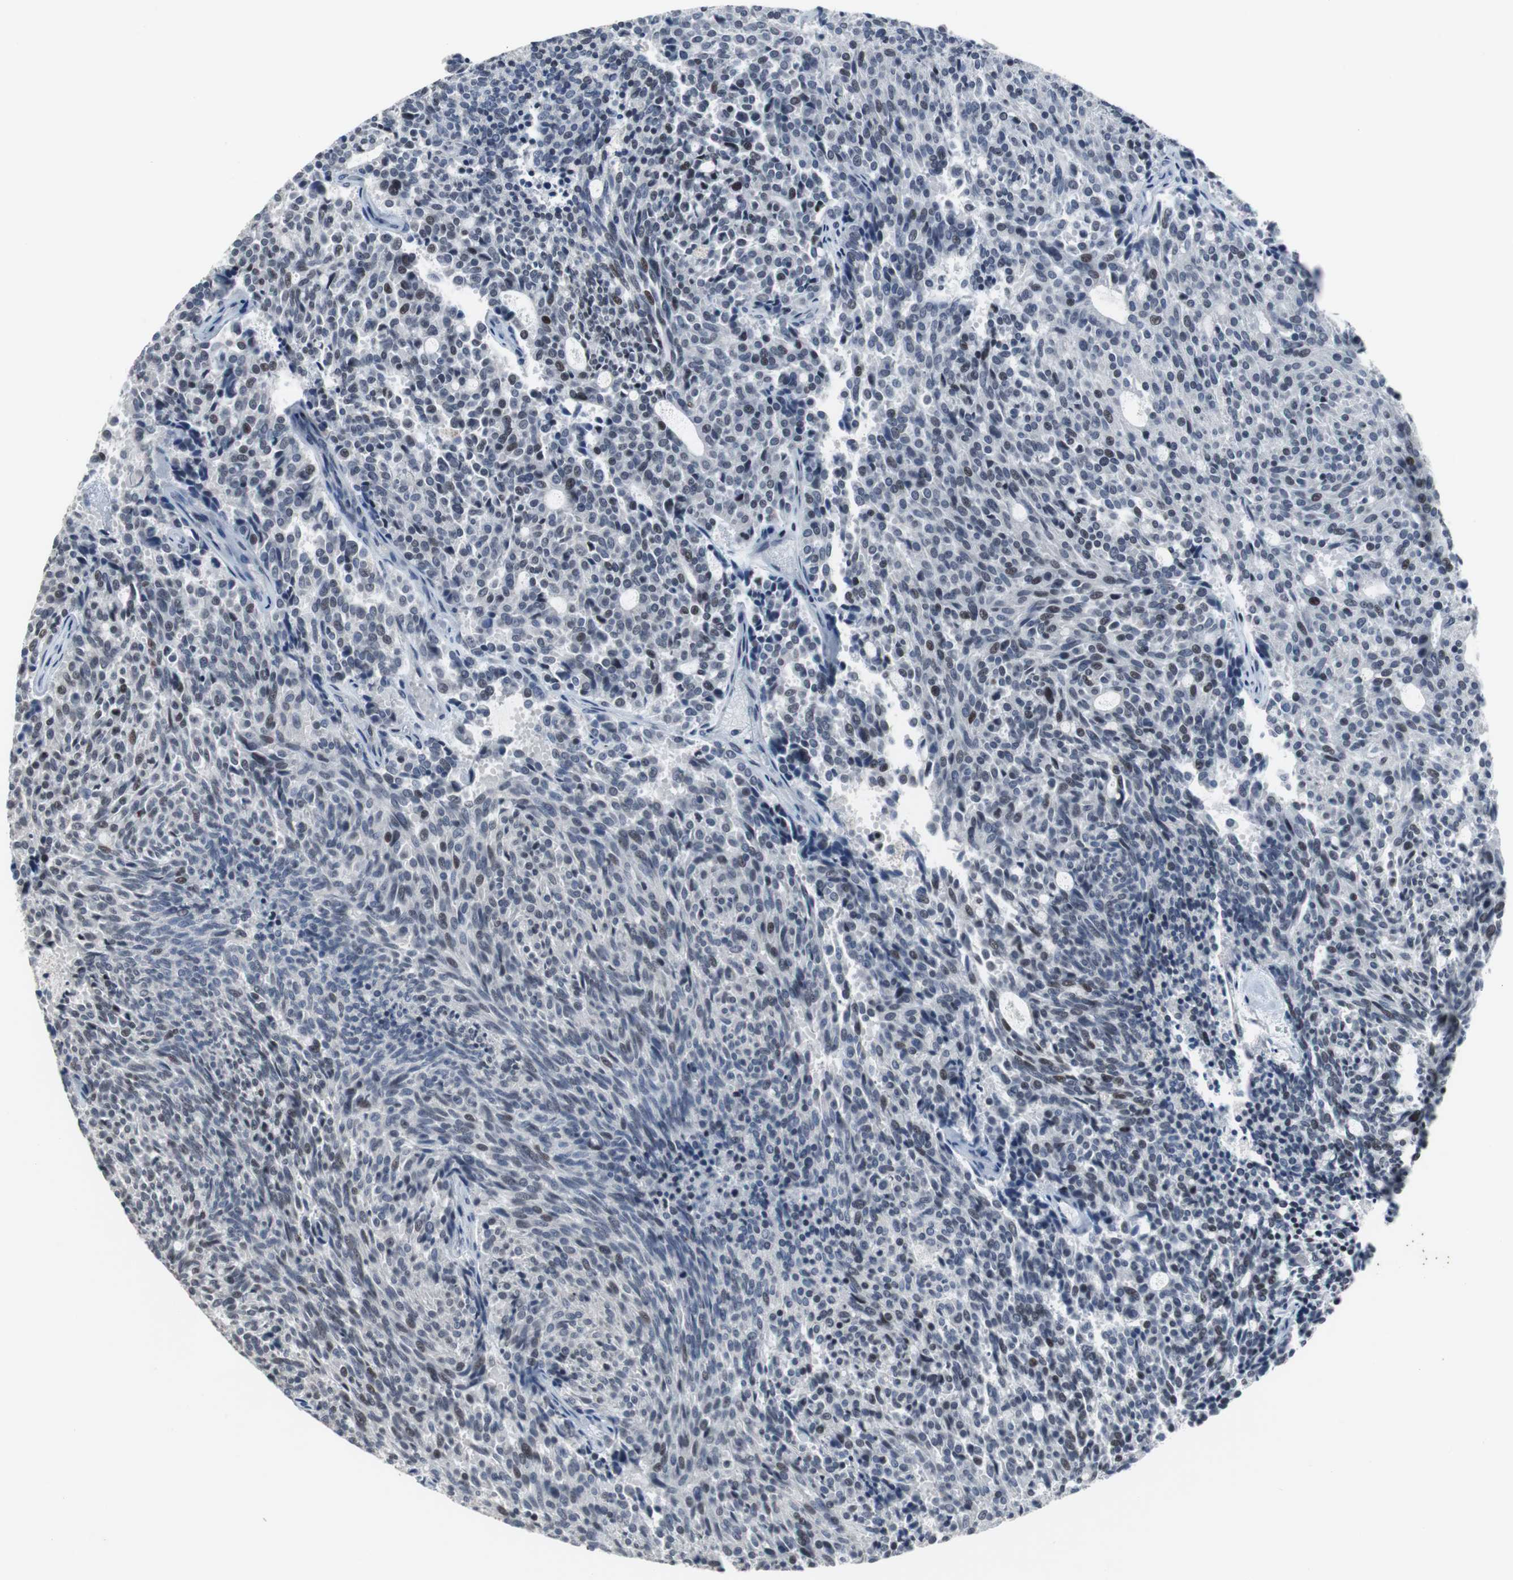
{"staining": {"intensity": "moderate", "quantity": "<25%", "location": "nuclear"}, "tissue": "carcinoid", "cell_type": "Tumor cells", "image_type": "cancer", "snomed": [{"axis": "morphology", "description": "Carcinoid, malignant, NOS"}, {"axis": "topography", "description": "Pancreas"}], "caption": "A photomicrograph of human malignant carcinoid stained for a protein exhibits moderate nuclear brown staining in tumor cells.", "gene": "FOXP4", "patient": {"sex": "female", "age": 54}}